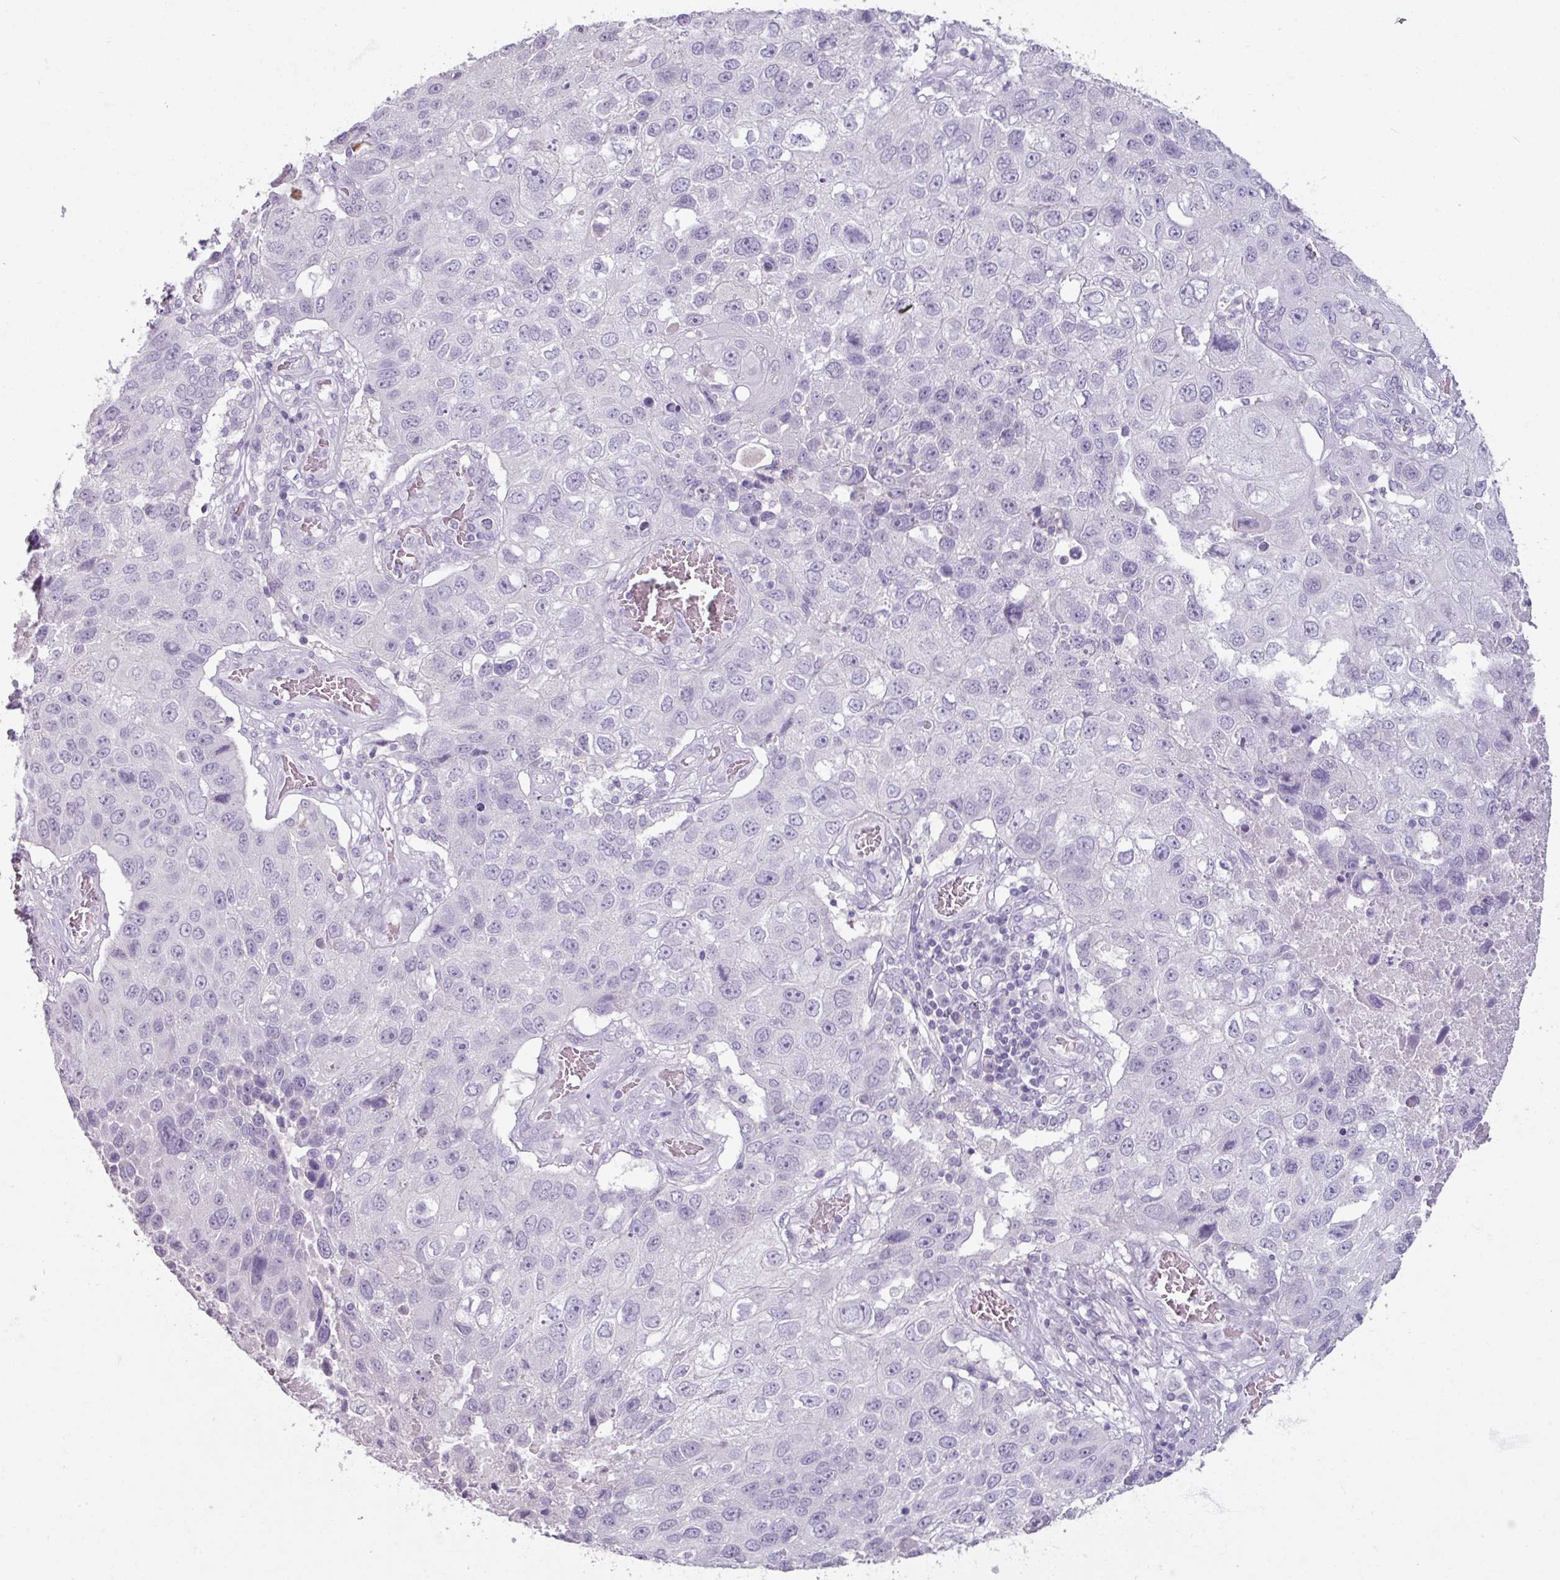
{"staining": {"intensity": "negative", "quantity": "none", "location": "none"}, "tissue": "lung cancer", "cell_type": "Tumor cells", "image_type": "cancer", "snomed": [{"axis": "morphology", "description": "Squamous cell carcinoma, NOS"}, {"axis": "topography", "description": "Lung"}], "caption": "Immunohistochemistry of human lung cancer (squamous cell carcinoma) reveals no positivity in tumor cells.", "gene": "SLC27A5", "patient": {"sex": "male", "age": 61}}